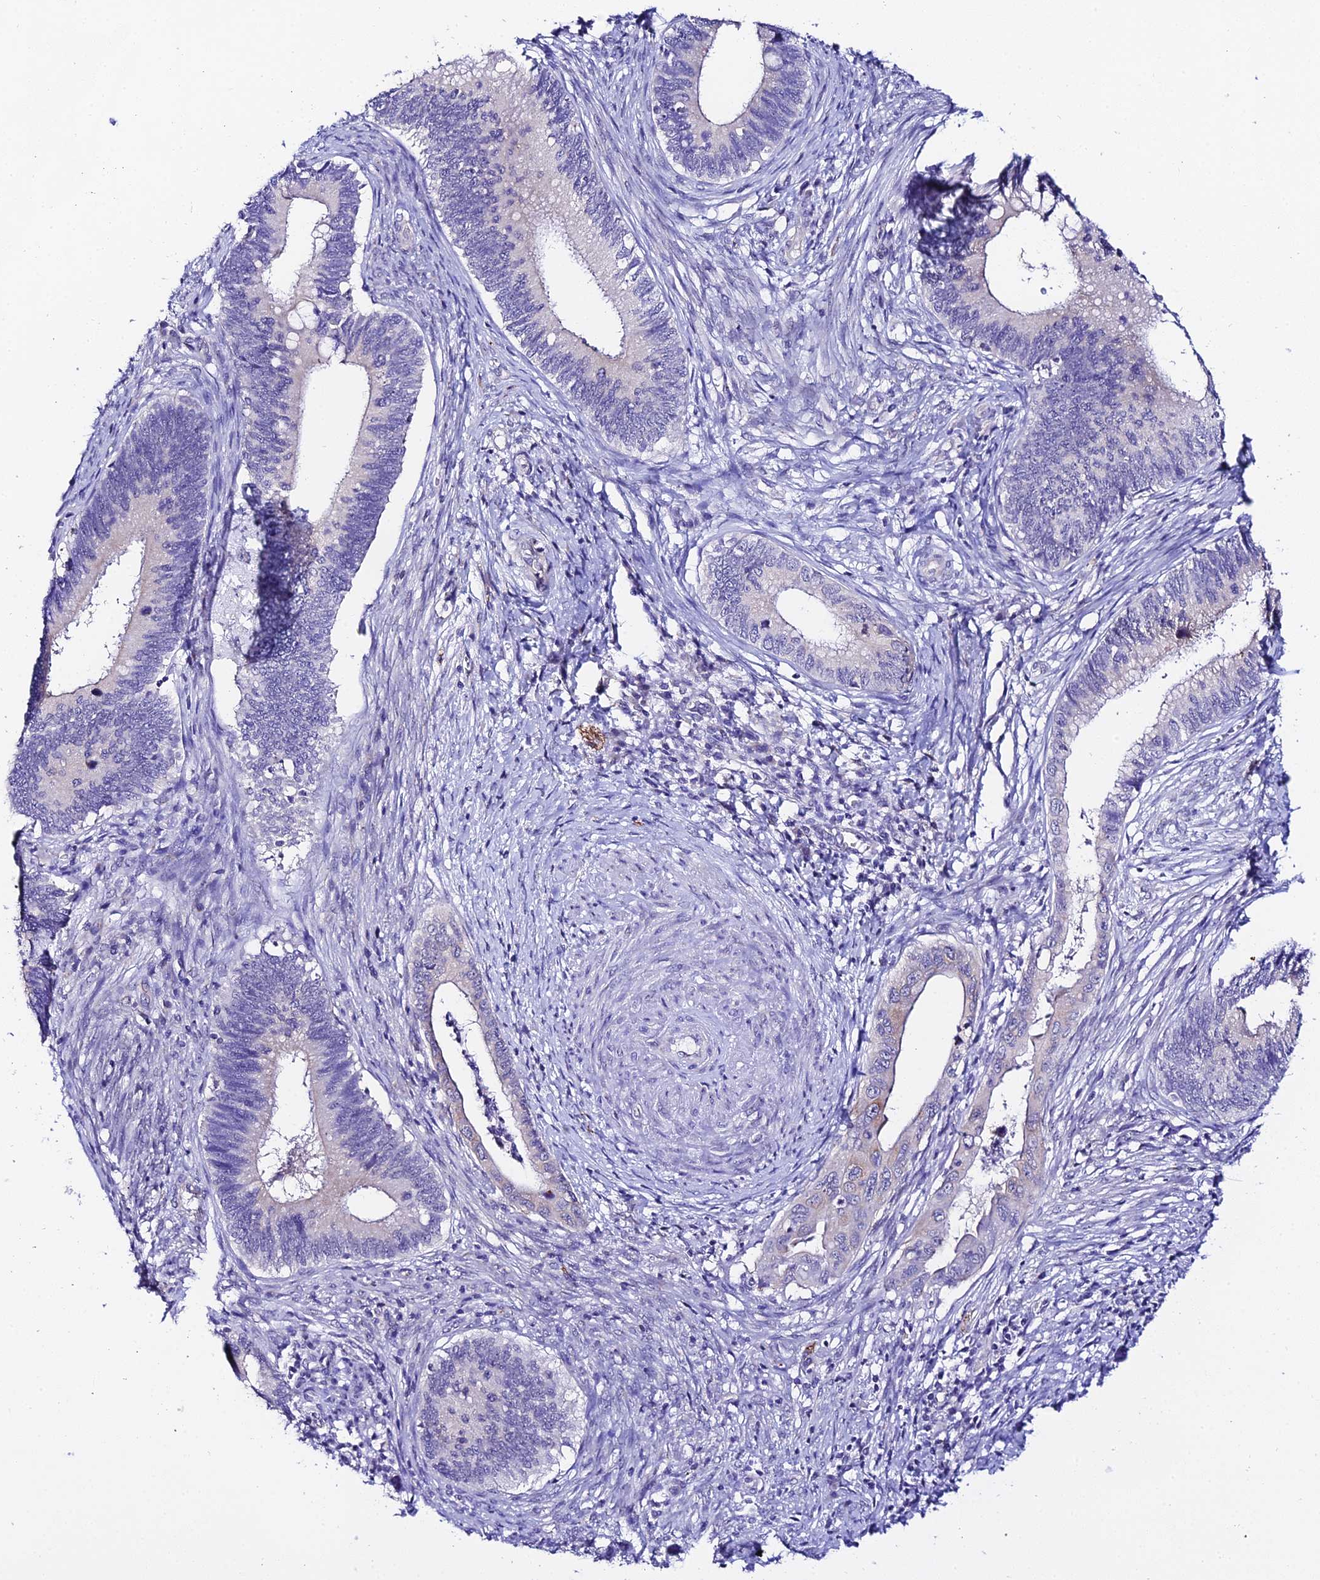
{"staining": {"intensity": "negative", "quantity": "none", "location": "none"}, "tissue": "cervical cancer", "cell_type": "Tumor cells", "image_type": "cancer", "snomed": [{"axis": "morphology", "description": "Adenocarcinoma, NOS"}, {"axis": "topography", "description": "Cervix"}], "caption": "The histopathology image exhibits no significant positivity in tumor cells of cervical adenocarcinoma. (Brightfield microscopy of DAB IHC at high magnification).", "gene": "ATG16L2", "patient": {"sex": "female", "age": 42}}